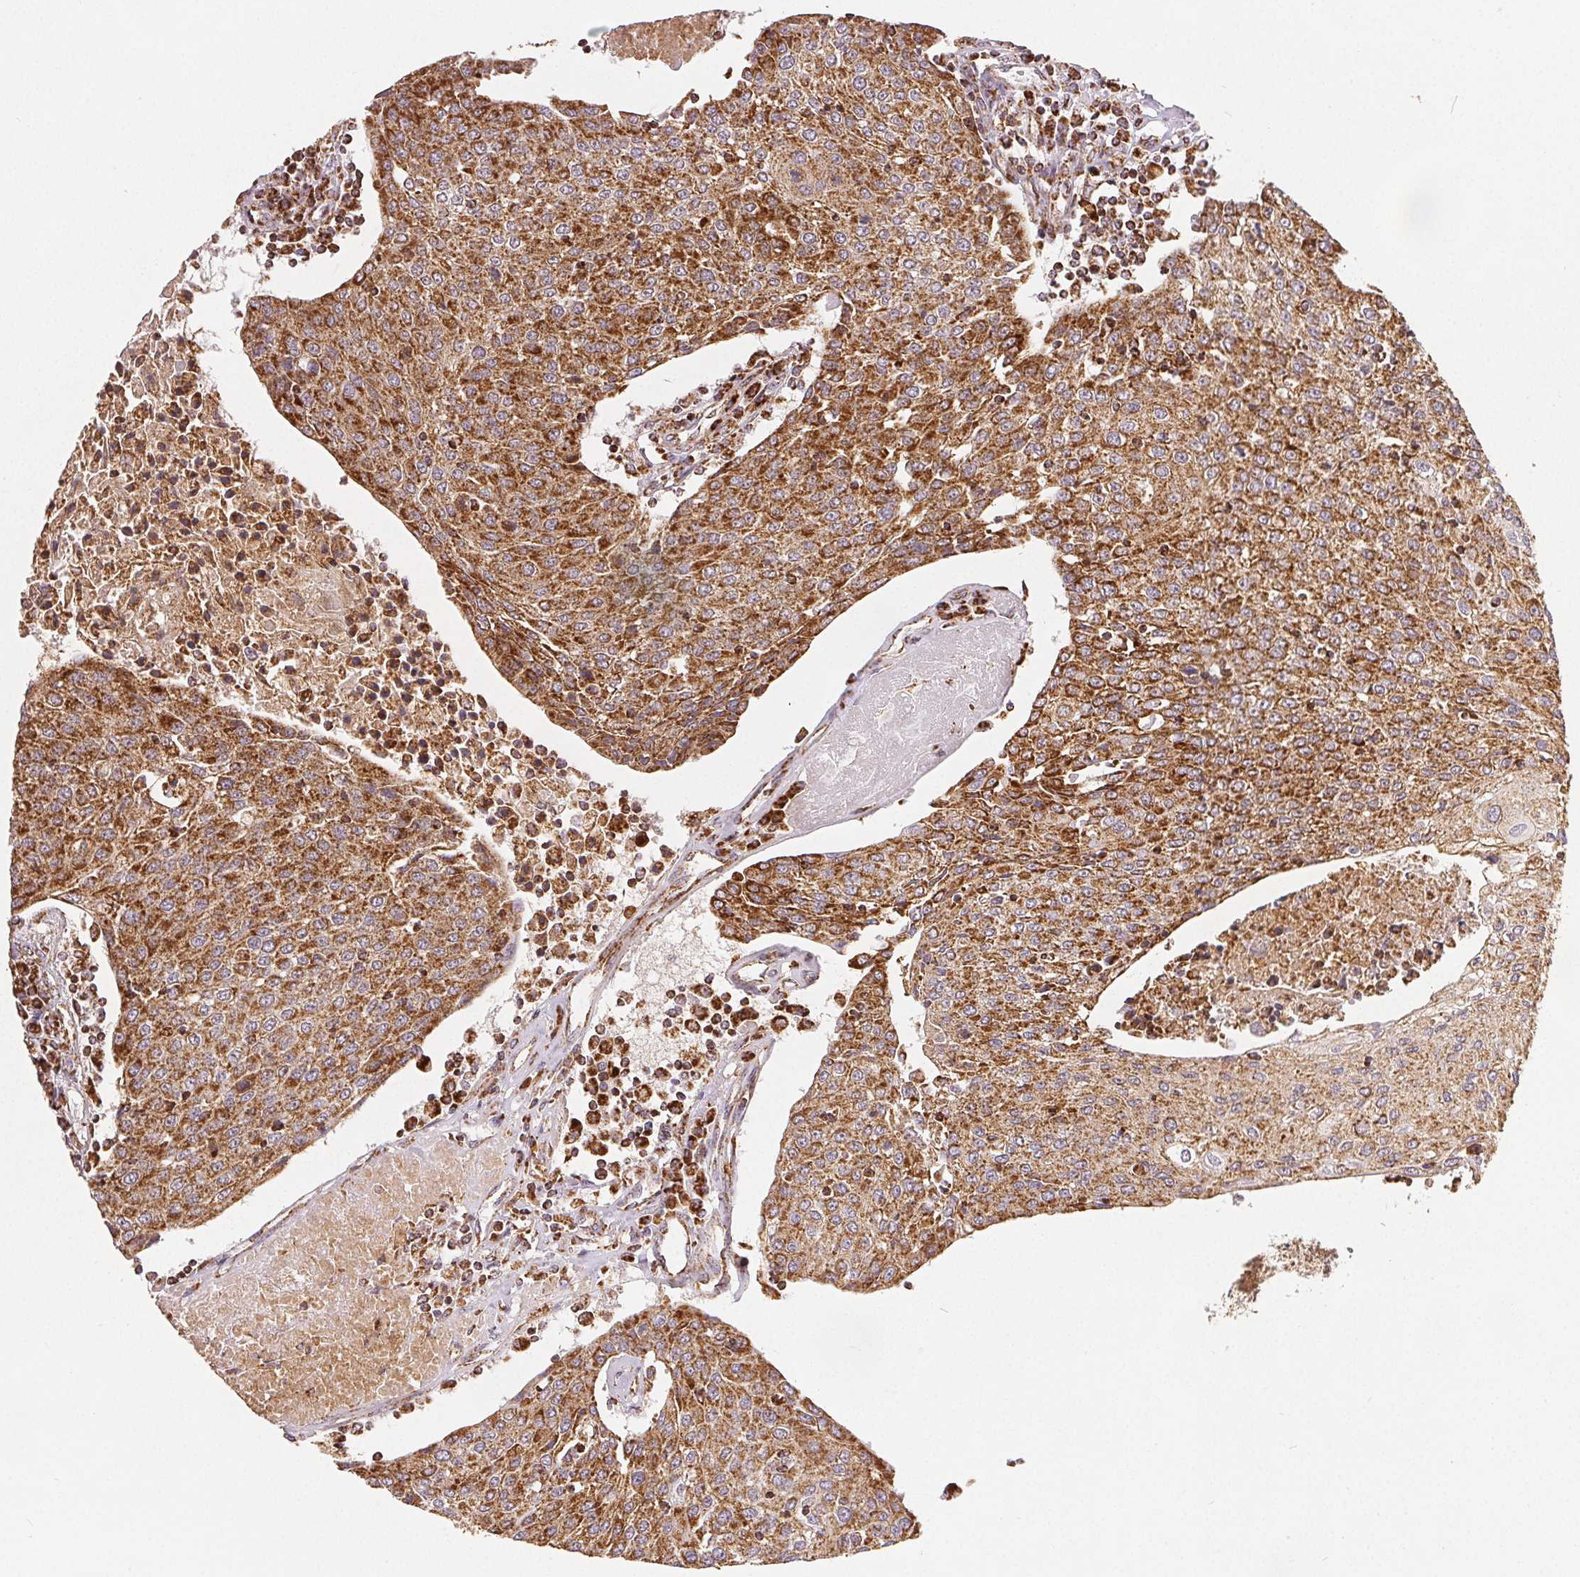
{"staining": {"intensity": "moderate", "quantity": ">75%", "location": "cytoplasmic/membranous"}, "tissue": "urothelial cancer", "cell_type": "Tumor cells", "image_type": "cancer", "snomed": [{"axis": "morphology", "description": "Urothelial carcinoma, High grade"}, {"axis": "topography", "description": "Urinary bladder"}], "caption": "This image shows immunohistochemistry staining of urothelial cancer, with medium moderate cytoplasmic/membranous expression in approximately >75% of tumor cells.", "gene": "SDHB", "patient": {"sex": "female", "age": 85}}